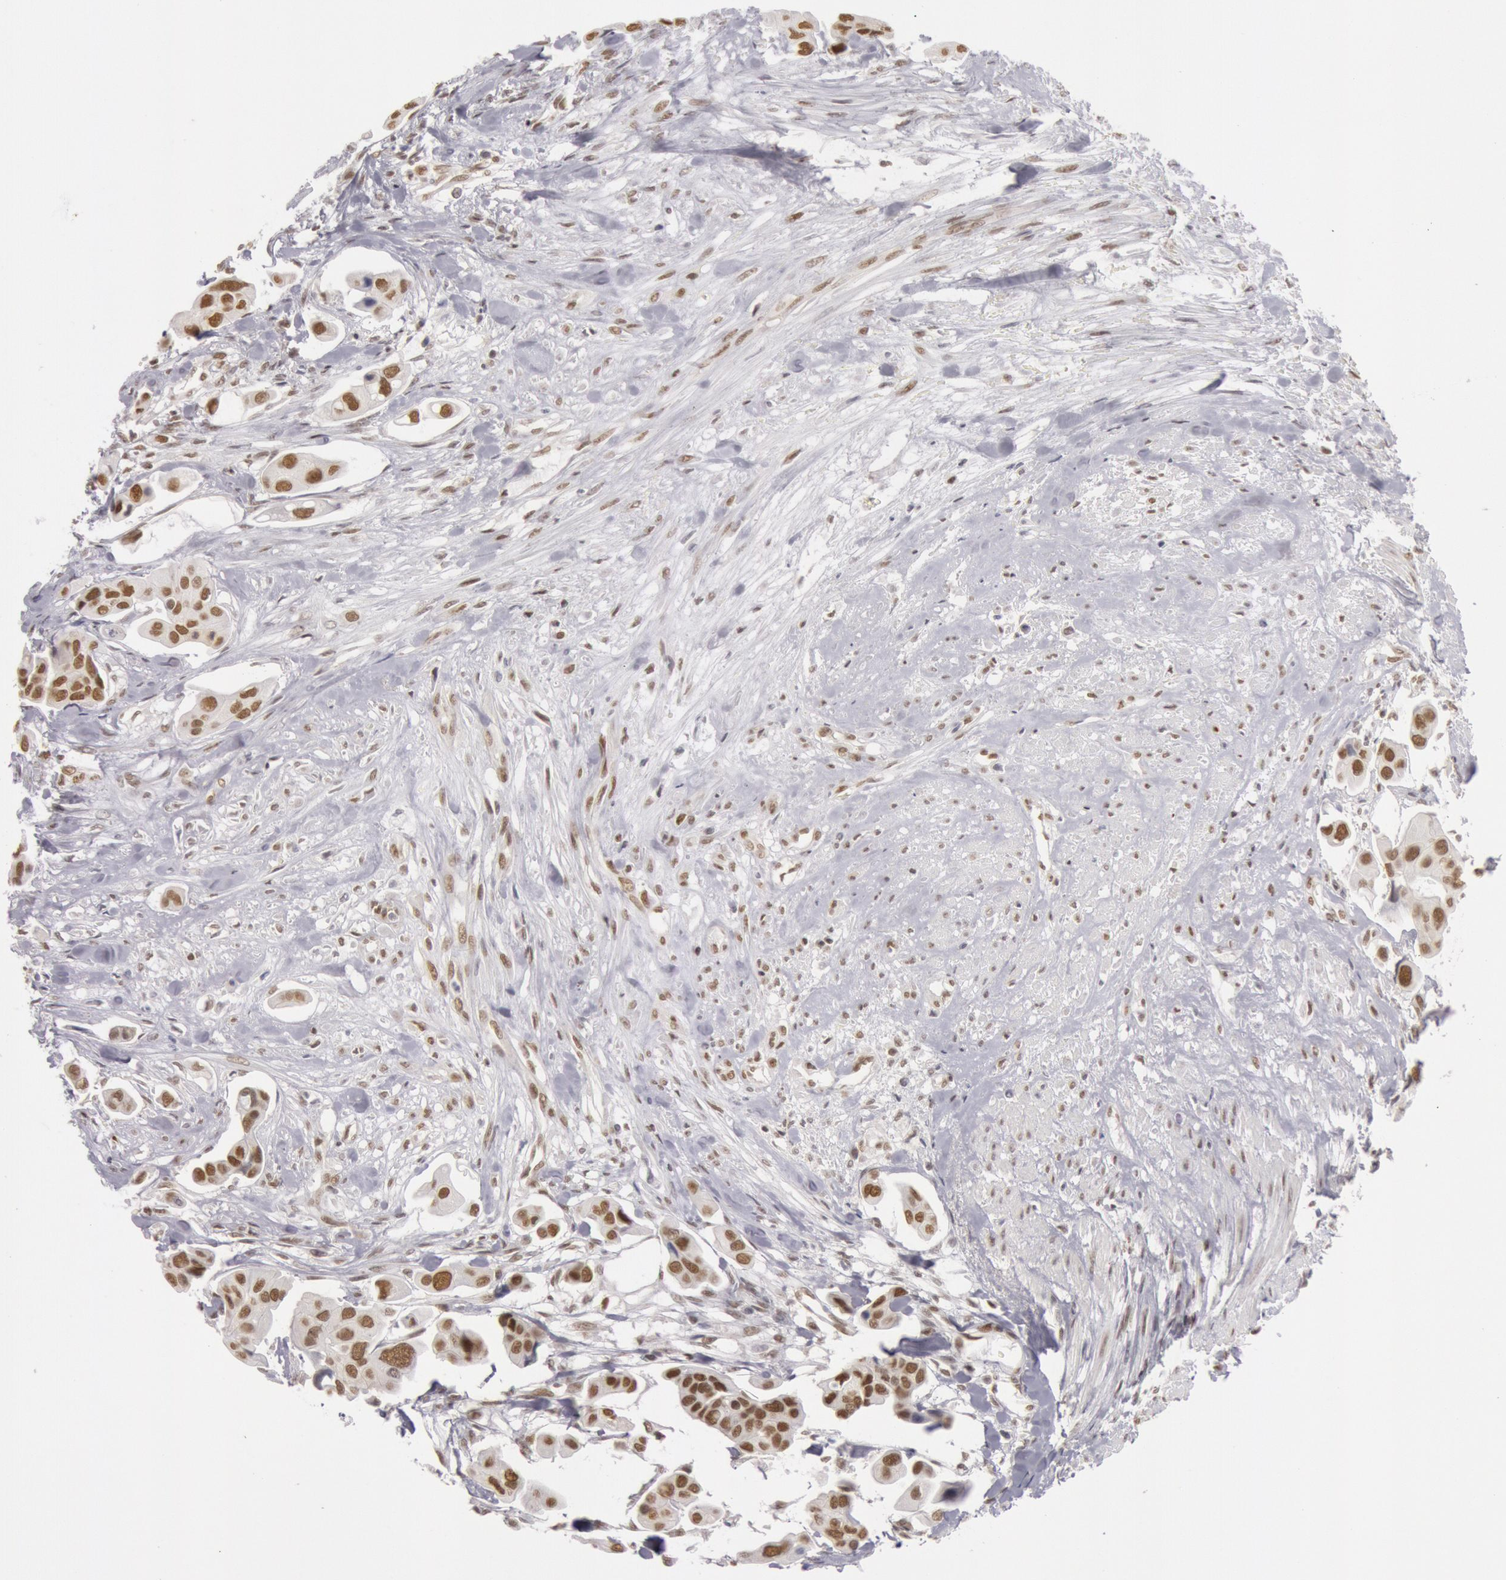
{"staining": {"intensity": "moderate", "quantity": "25%-75%", "location": "nuclear"}, "tissue": "urothelial cancer", "cell_type": "Tumor cells", "image_type": "cancer", "snomed": [{"axis": "morphology", "description": "Adenocarcinoma, NOS"}, {"axis": "topography", "description": "Urinary bladder"}], "caption": "A histopathology image of urothelial cancer stained for a protein shows moderate nuclear brown staining in tumor cells.", "gene": "ESS2", "patient": {"sex": "male", "age": 61}}